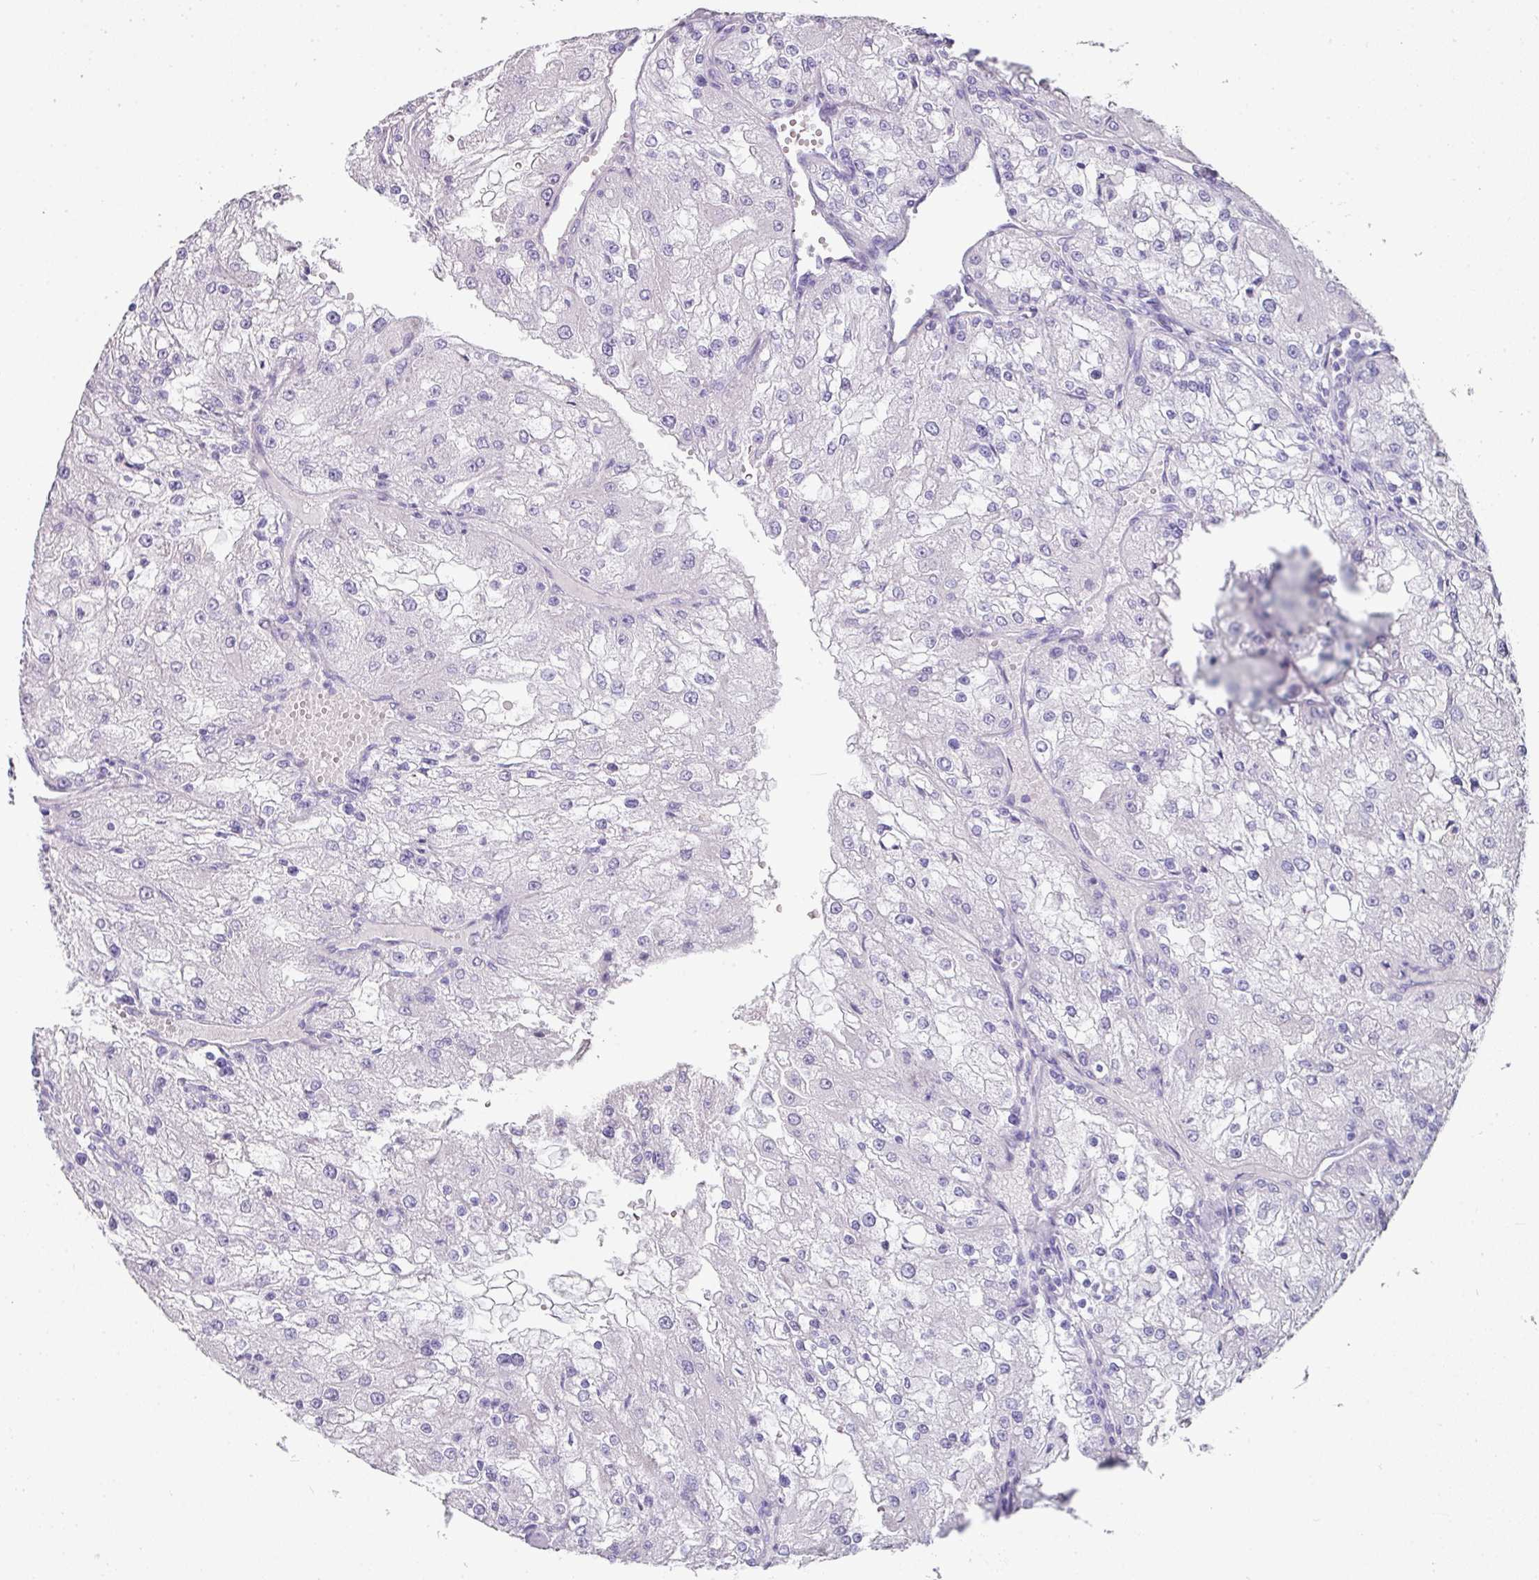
{"staining": {"intensity": "negative", "quantity": "none", "location": "none"}, "tissue": "renal cancer", "cell_type": "Tumor cells", "image_type": "cancer", "snomed": [{"axis": "morphology", "description": "Adenocarcinoma, NOS"}, {"axis": "topography", "description": "Kidney"}], "caption": "An IHC photomicrograph of adenocarcinoma (renal) is shown. There is no staining in tumor cells of adenocarcinoma (renal).", "gene": "OR52N1", "patient": {"sex": "female", "age": 74}}